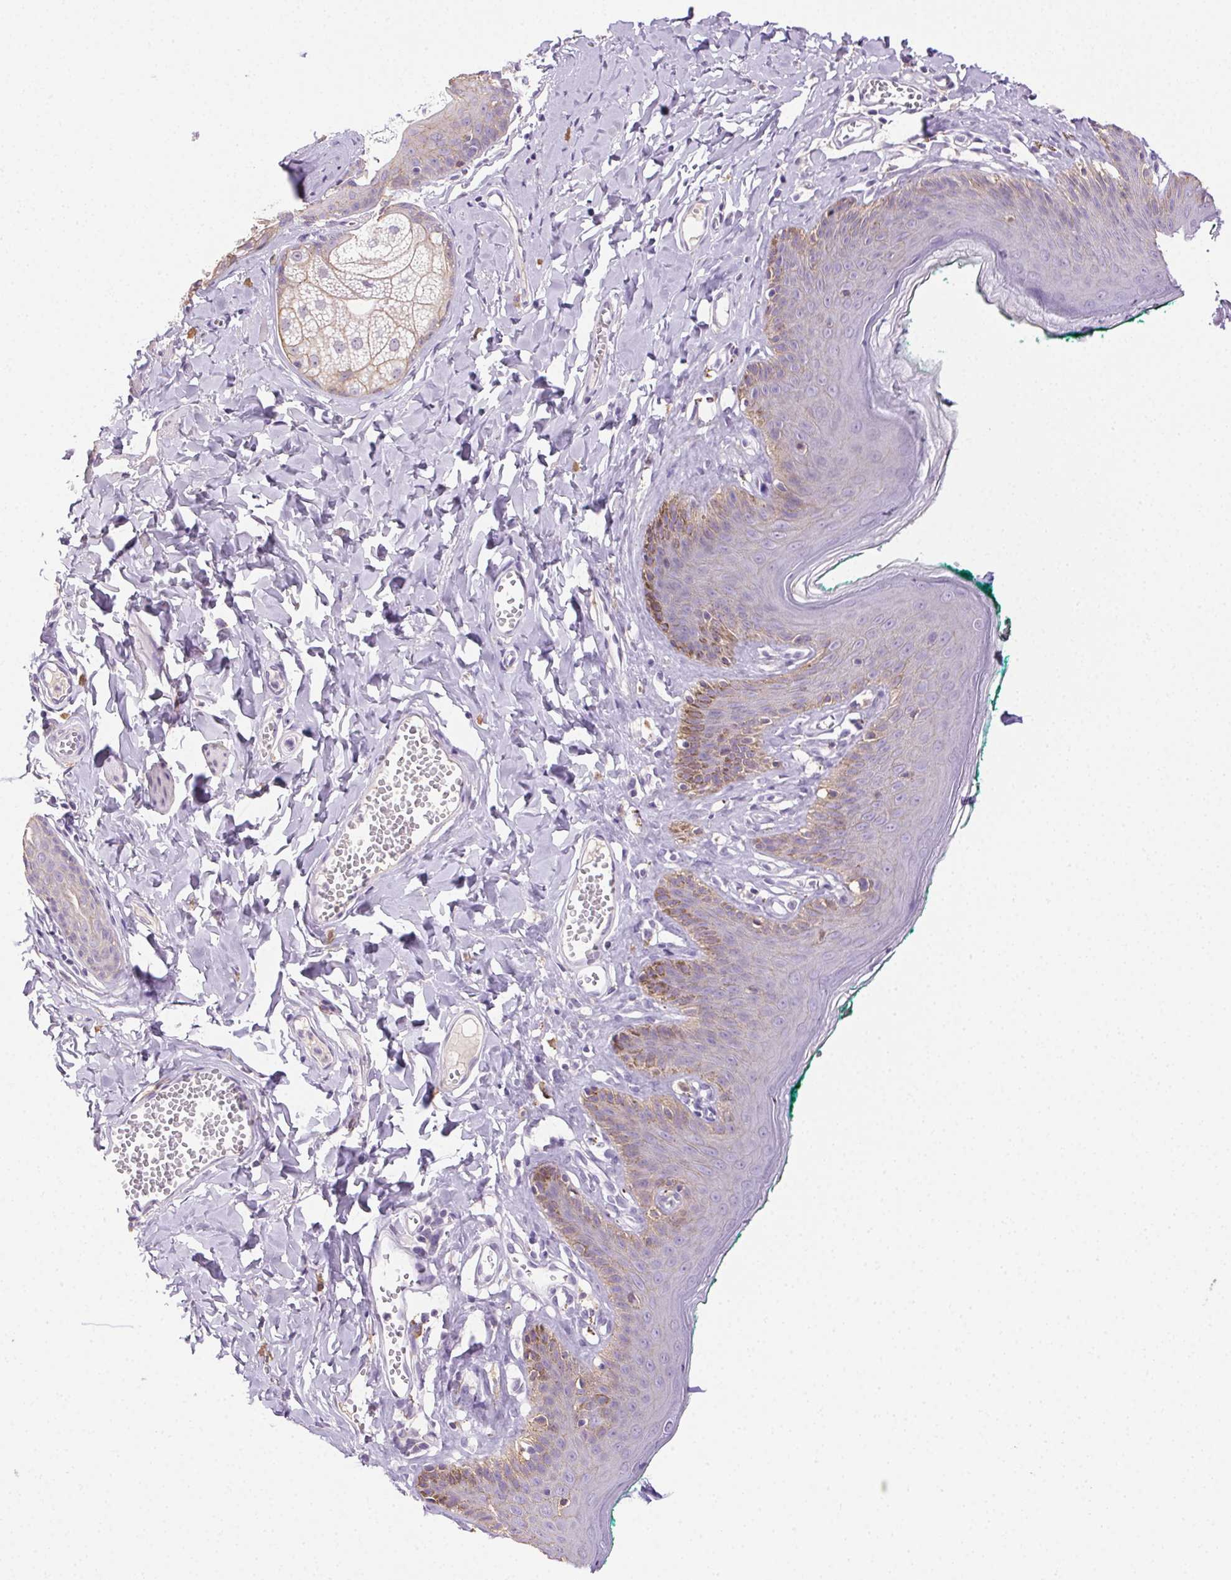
{"staining": {"intensity": "weak", "quantity": "<25%", "location": "cytoplasmic/membranous"}, "tissue": "skin", "cell_type": "Epidermal cells", "image_type": "normal", "snomed": [{"axis": "morphology", "description": "Normal tissue, NOS"}, {"axis": "topography", "description": "Vulva"}, {"axis": "topography", "description": "Peripheral nerve tissue"}], "caption": "The micrograph displays no staining of epidermal cells in unremarkable skin.", "gene": "CLDN10", "patient": {"sex": "female", "age": 66}}